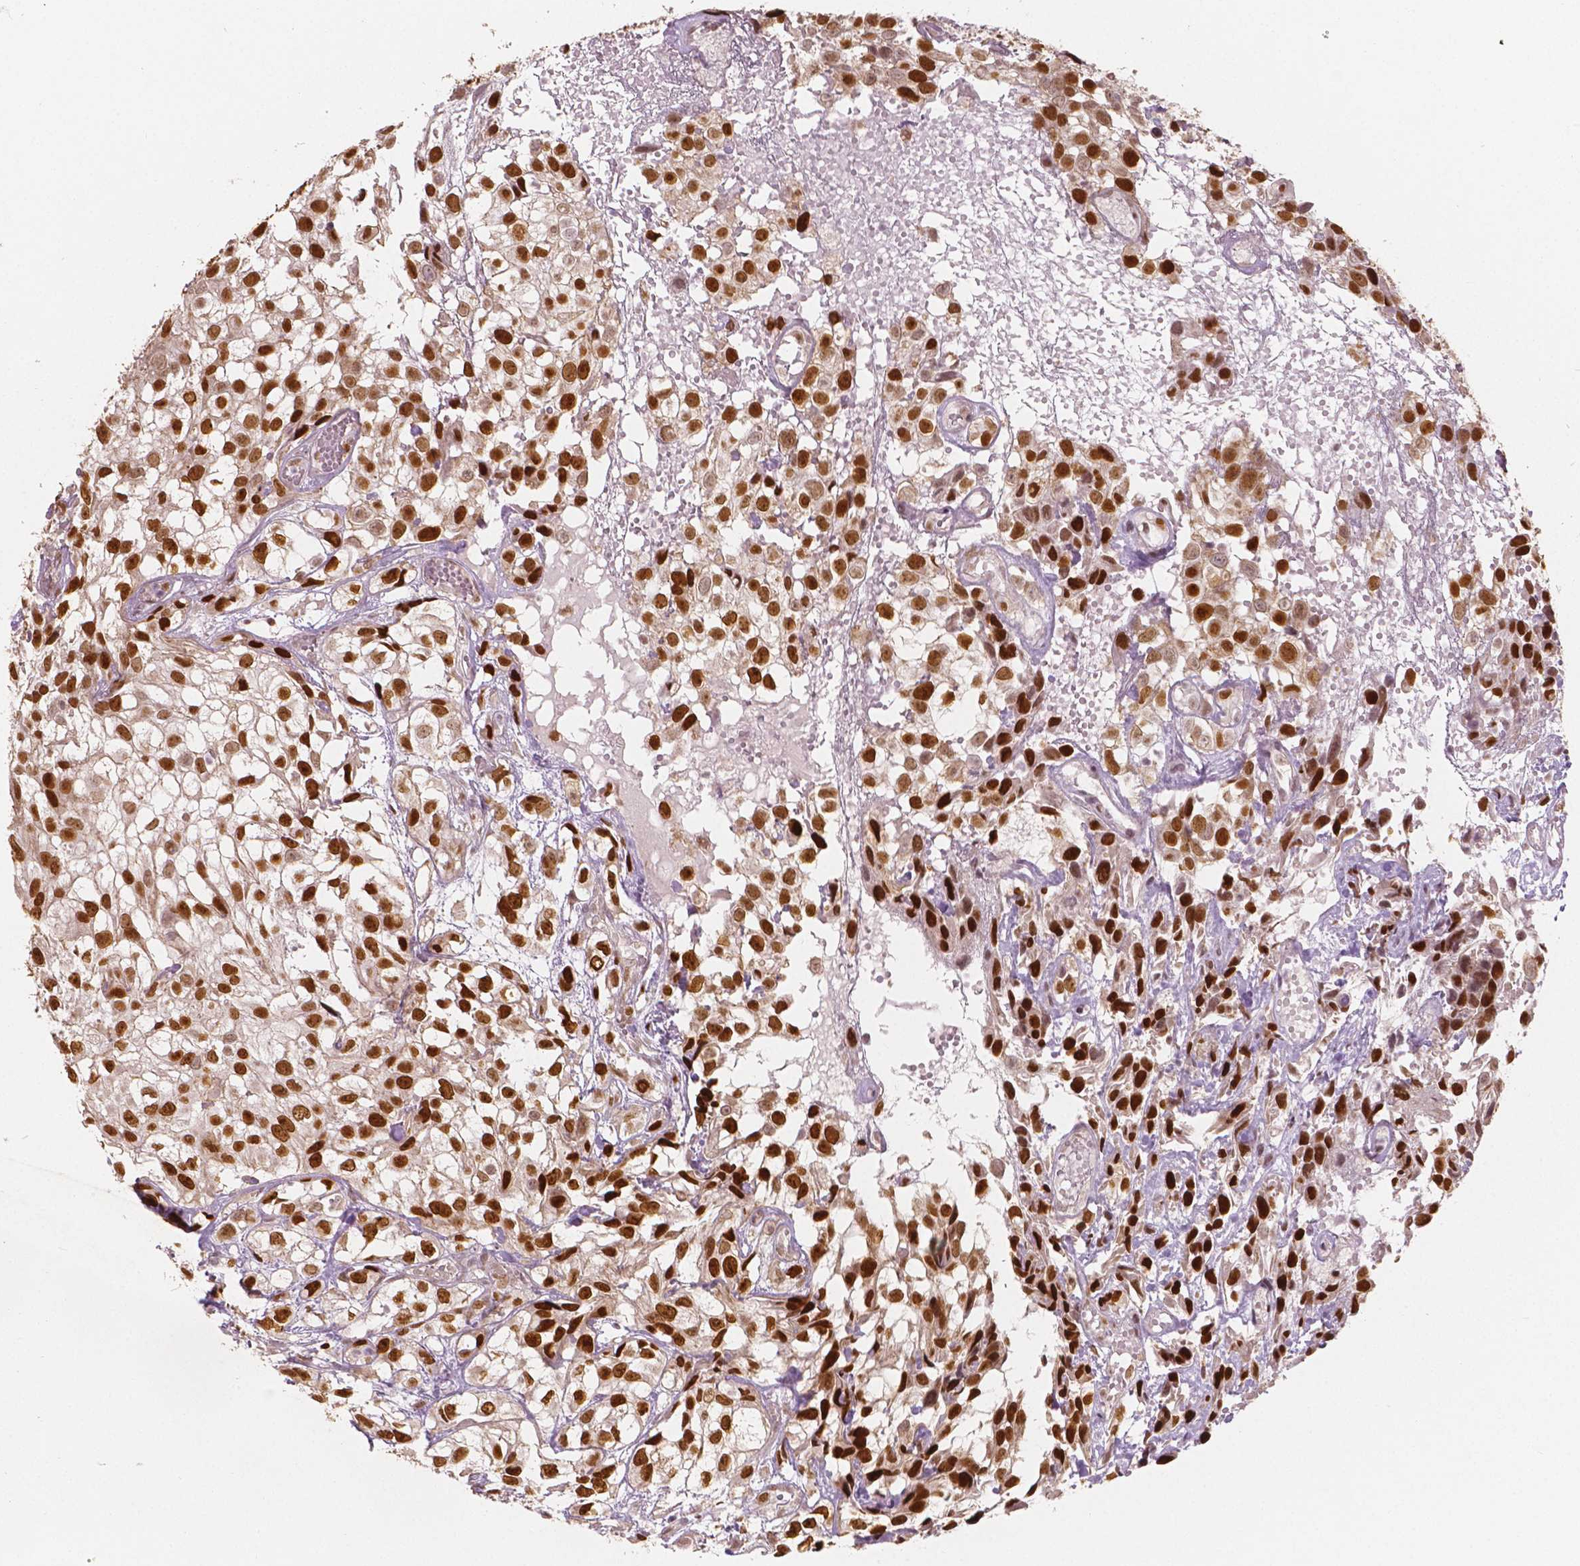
{"staining": {"intensity": "strong", "quantity": ">75%", "location": "nuclear"}, "tissue": "urothelial cancer", "cell_type": "Tumor cells", "image_type": "cancer", "snomed": [{"axis": "morphology", "description": "Urothelial carcinoma, High grade"}, {"axis": "topography", "description": "Urinary bladder"}], "caption": "Urothelial carcinoma (high-grade) tissue reveals strong nuclear expression in approximately >75% of tumor cells", "gene": "NSD2", "patient": {"sex": "male", "age": 56}}